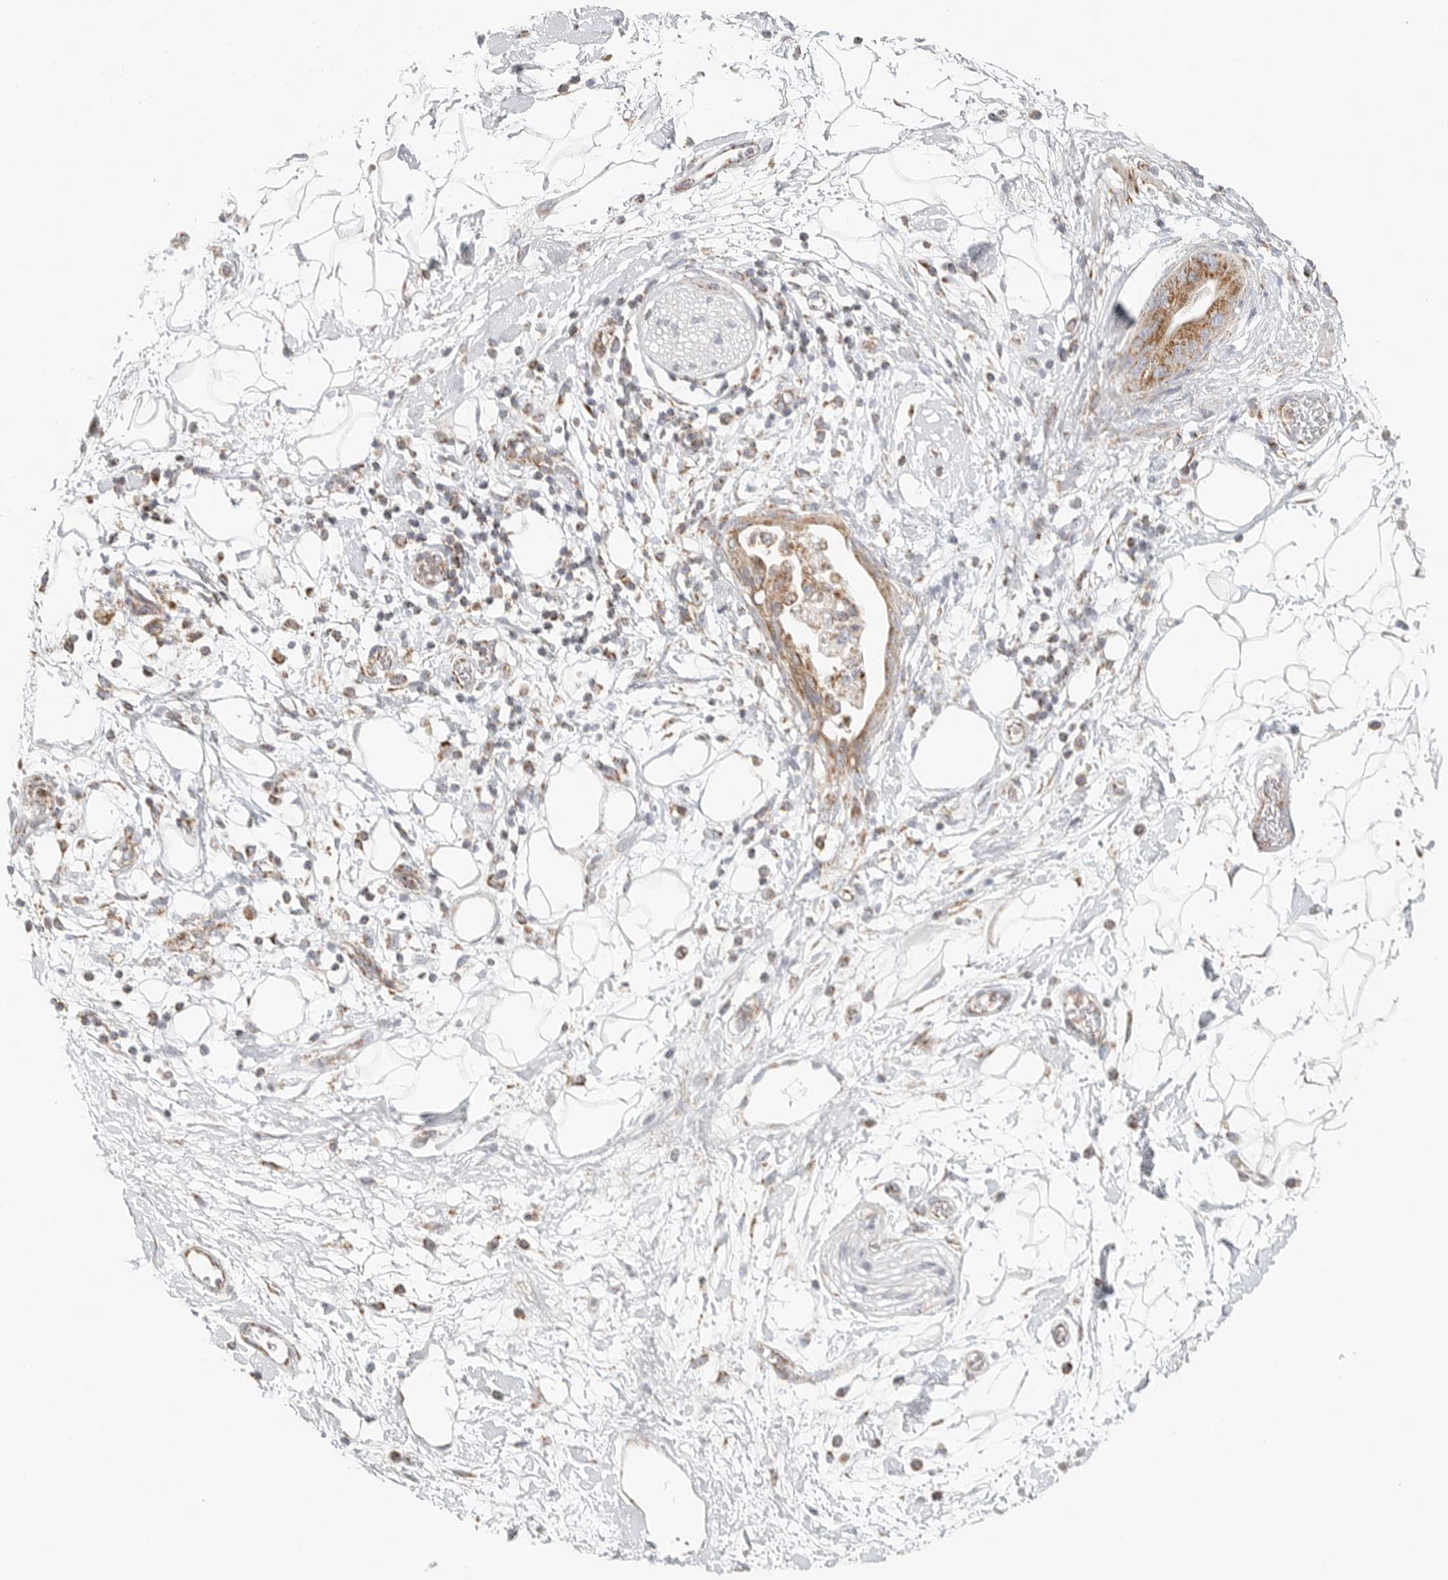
{"staining": {"intensity": "negative", "quantity": "none", "location": "none"}, "tissue": "adipose tissue", "cell_type": "Adipocytes", "image_type": "normal", "snomed": [{"axis": "morphology", "description": "Normal tissue, NOS"}, {"axis": "morphology", "description": "Adenocarcinoma, NOS"}, {"axis": "topography", "description": "Duodenum"}, {"axis": "topography", "description": "Peripheral nerve tissue"}], "caption": "Immunohistochemistry micrograph of unremarkable adipose tissue stained for a protein (brown), which displays no positivity in adipocytes.", "gene": "SLC25A26", "patient": {"sex": "female", "age": 60}}